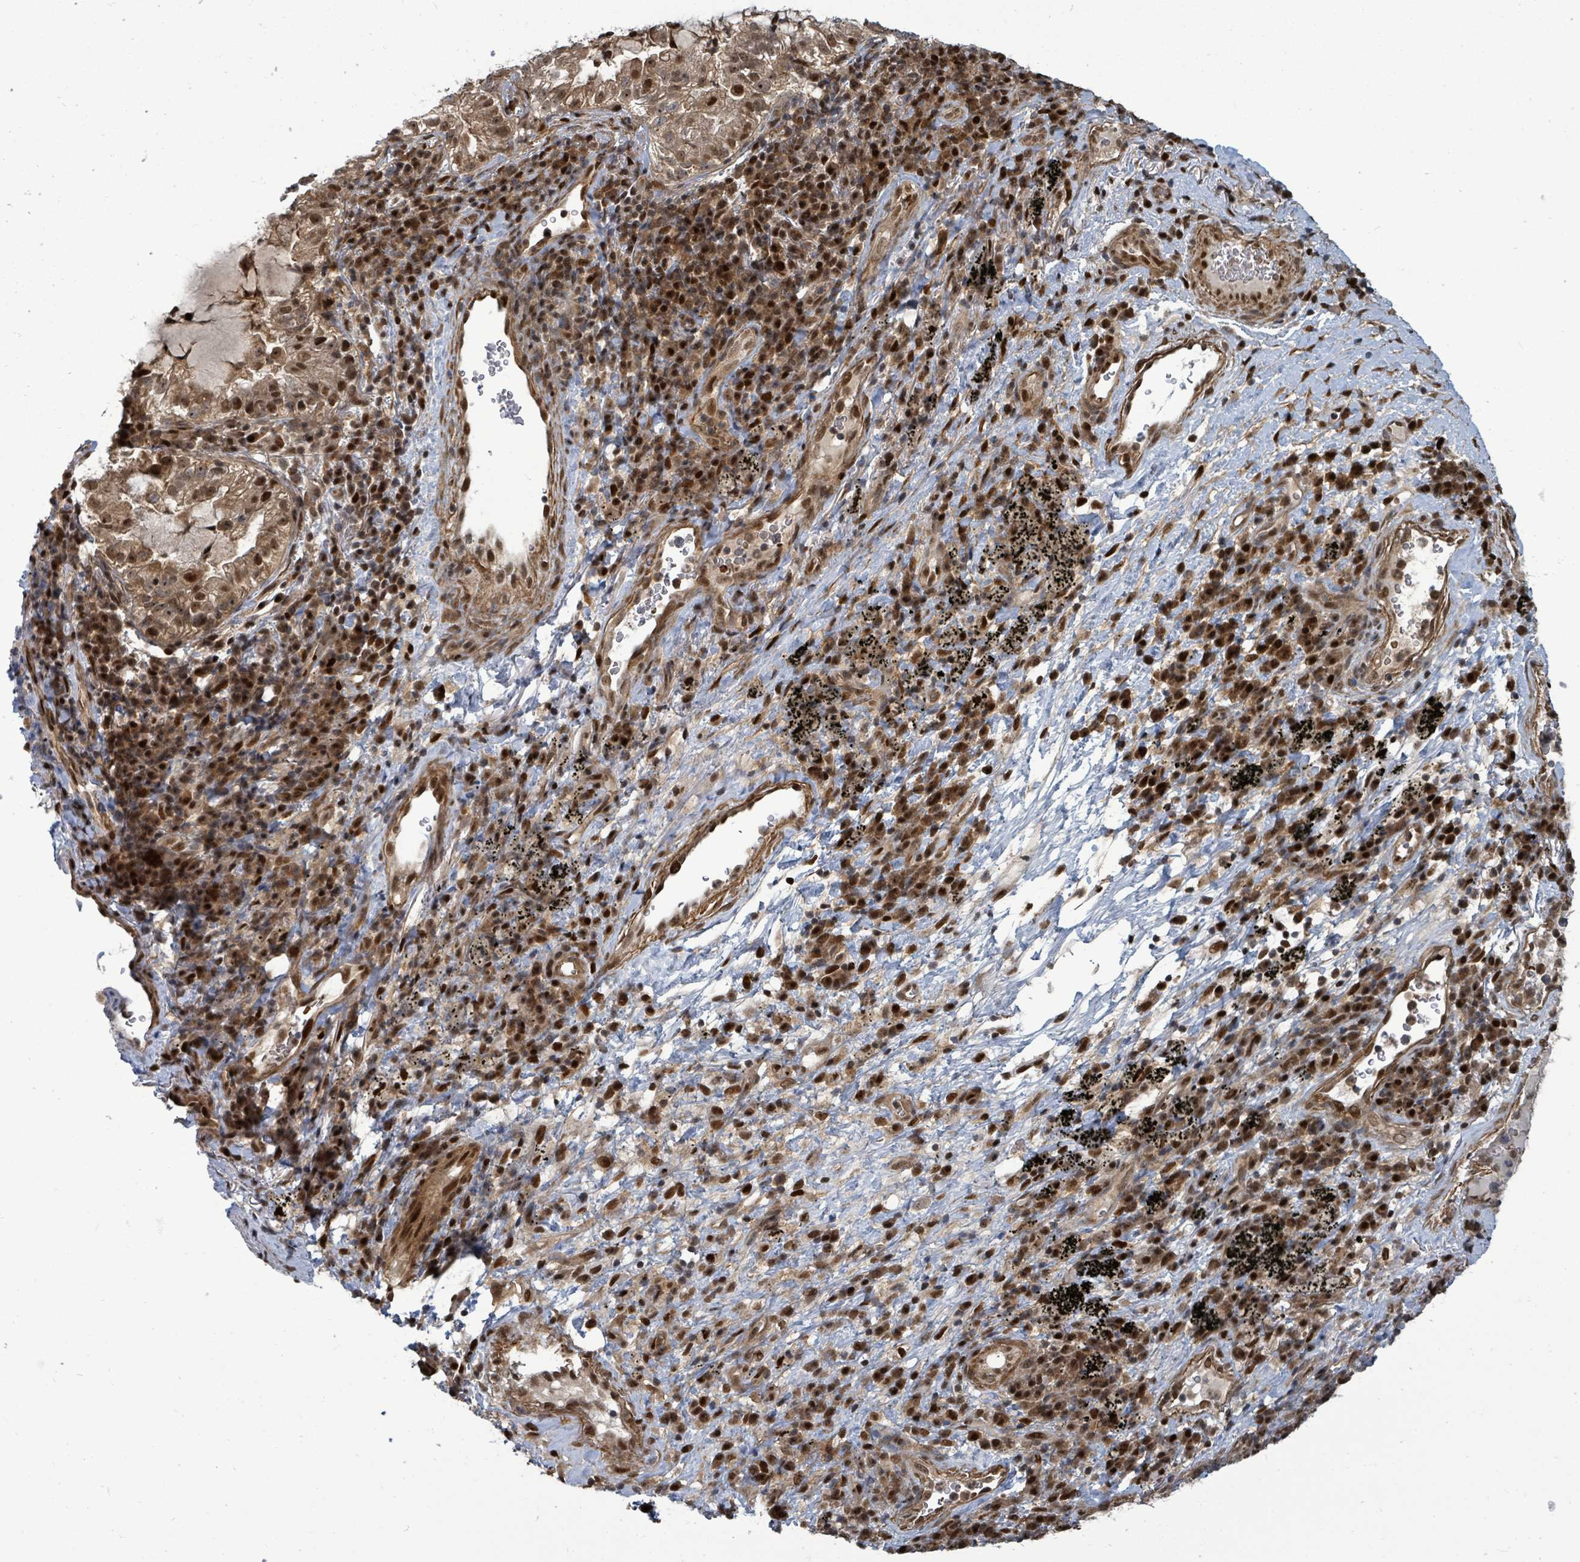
{"staining": {"intensity": "moderate", "quantity": ">75%", "location": "cytoplasmic/membranous,nuclear"}, "tissue": "lung cancer", "cell_type": "Tumor cells", "image_type": "cancer", "snomed": [{"axis": "morphology", "description": "Adenocarcinoma, NOS"}, {"axis": "topography", "description": "Lung"}], "caption": "DAB (3,3'-diaminobenzidine) immunohistochemical staining of lung adenocarcinoma reveals moderate cytoplasmic/membranous and nuclear protein positivity in about >75% of tumor cells. (DAB = brown stain, brightfield microscopy at high magnification).", "gene": "TRDMT1", "patient": {"sex": "female", "age": 73}}